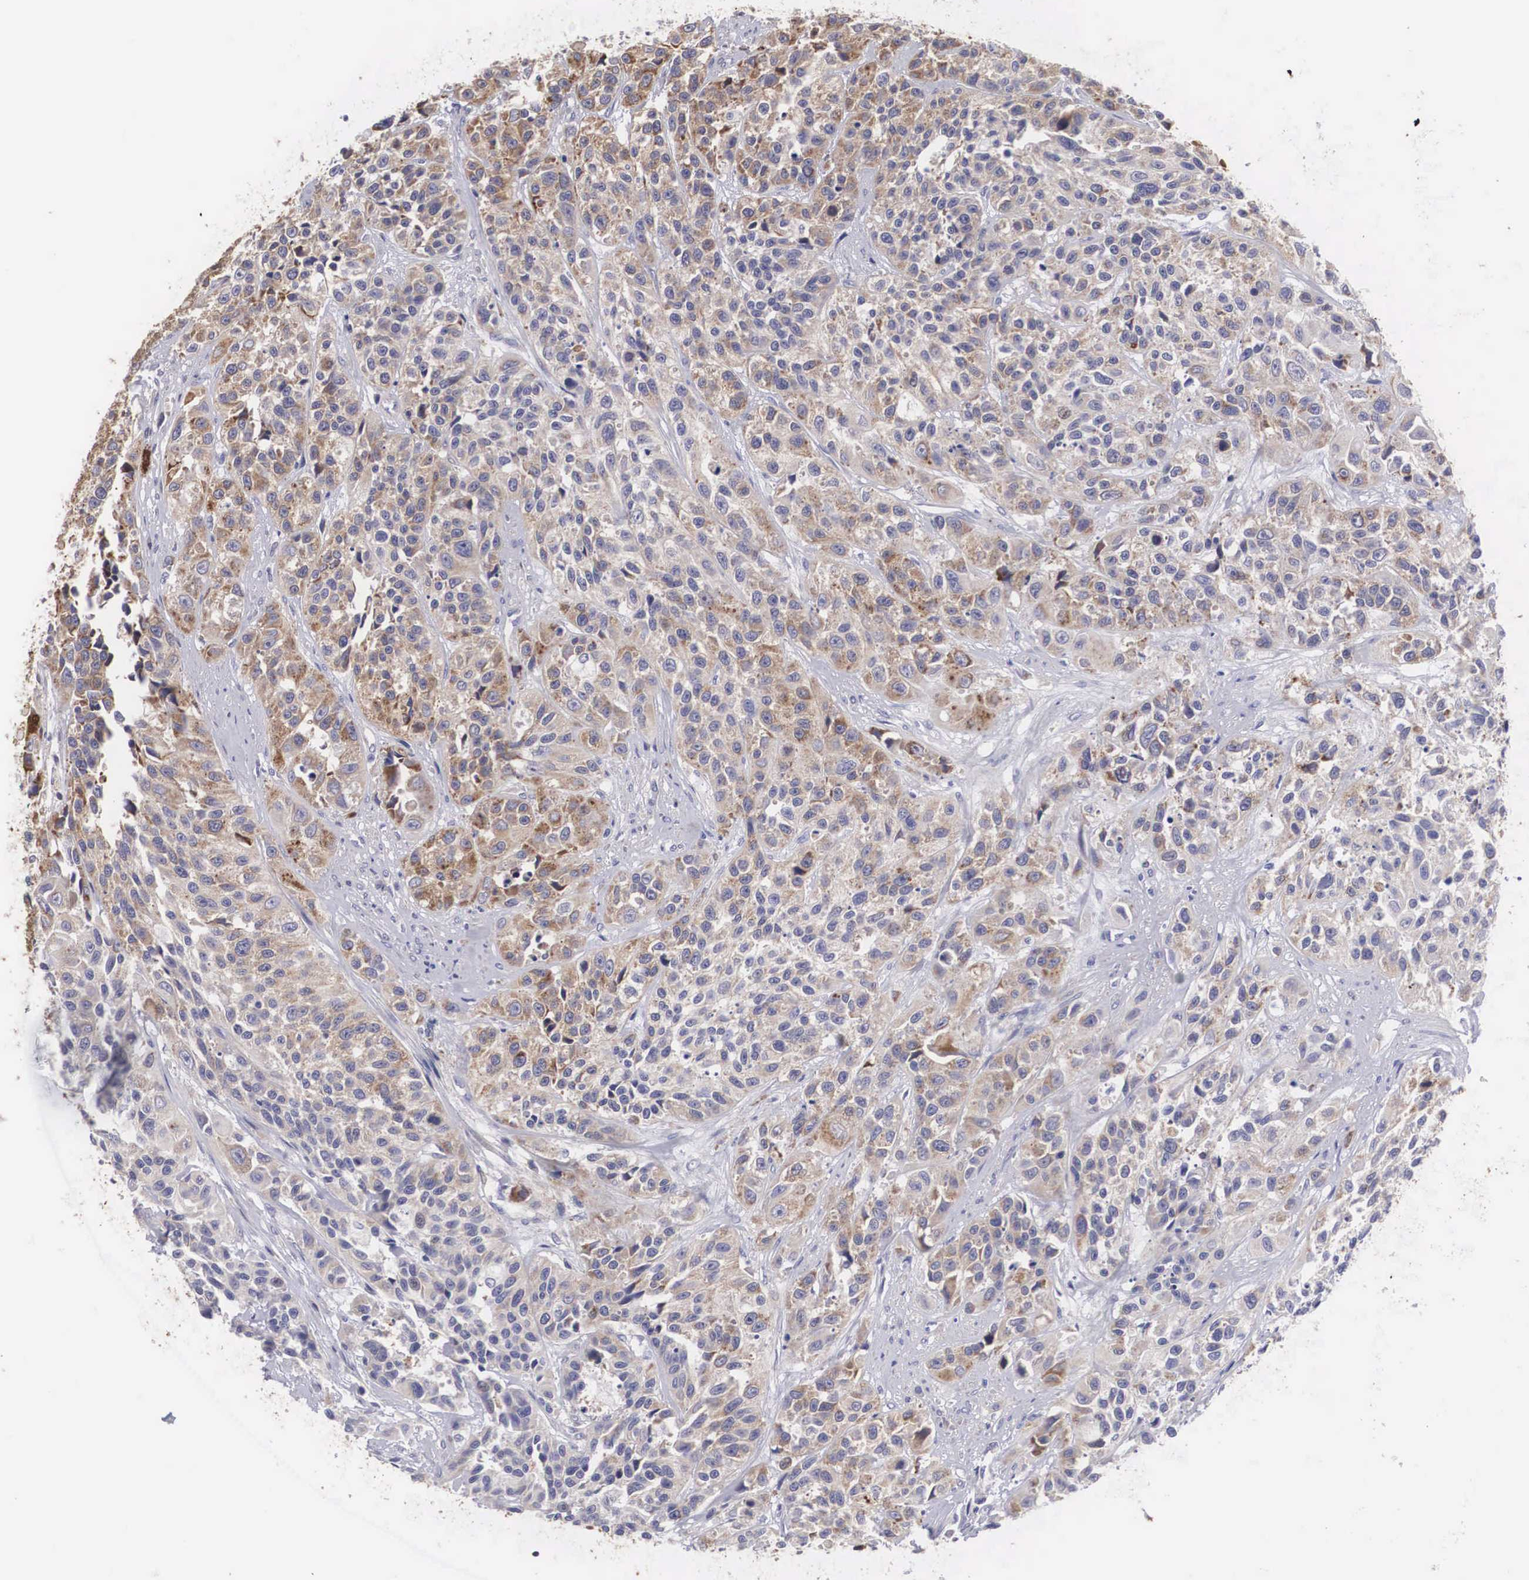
{"staining": {"intensity": "moderate", "quantity": "25%-75%", "location": "cytoplasmic/membranous"}, "tissue": "urothelial cancer", "cell_type": "Tumor cells", "image_type": "cancer", "snomed": [{"axis": "morphology", "description": "Urothelial carcinoma, High grade"}, {"axis": "topography", "description": "Urinary bladder"}], "caption": "A micrograph of urothelial cancer stained for a protein shows moderate cytoplasmic/membranous brown staining in tumor cells. (IHC, brightfield microscopy, high magnification).", "gene": "TXLNG", "patient": {"sex": "female", "age": 81}}